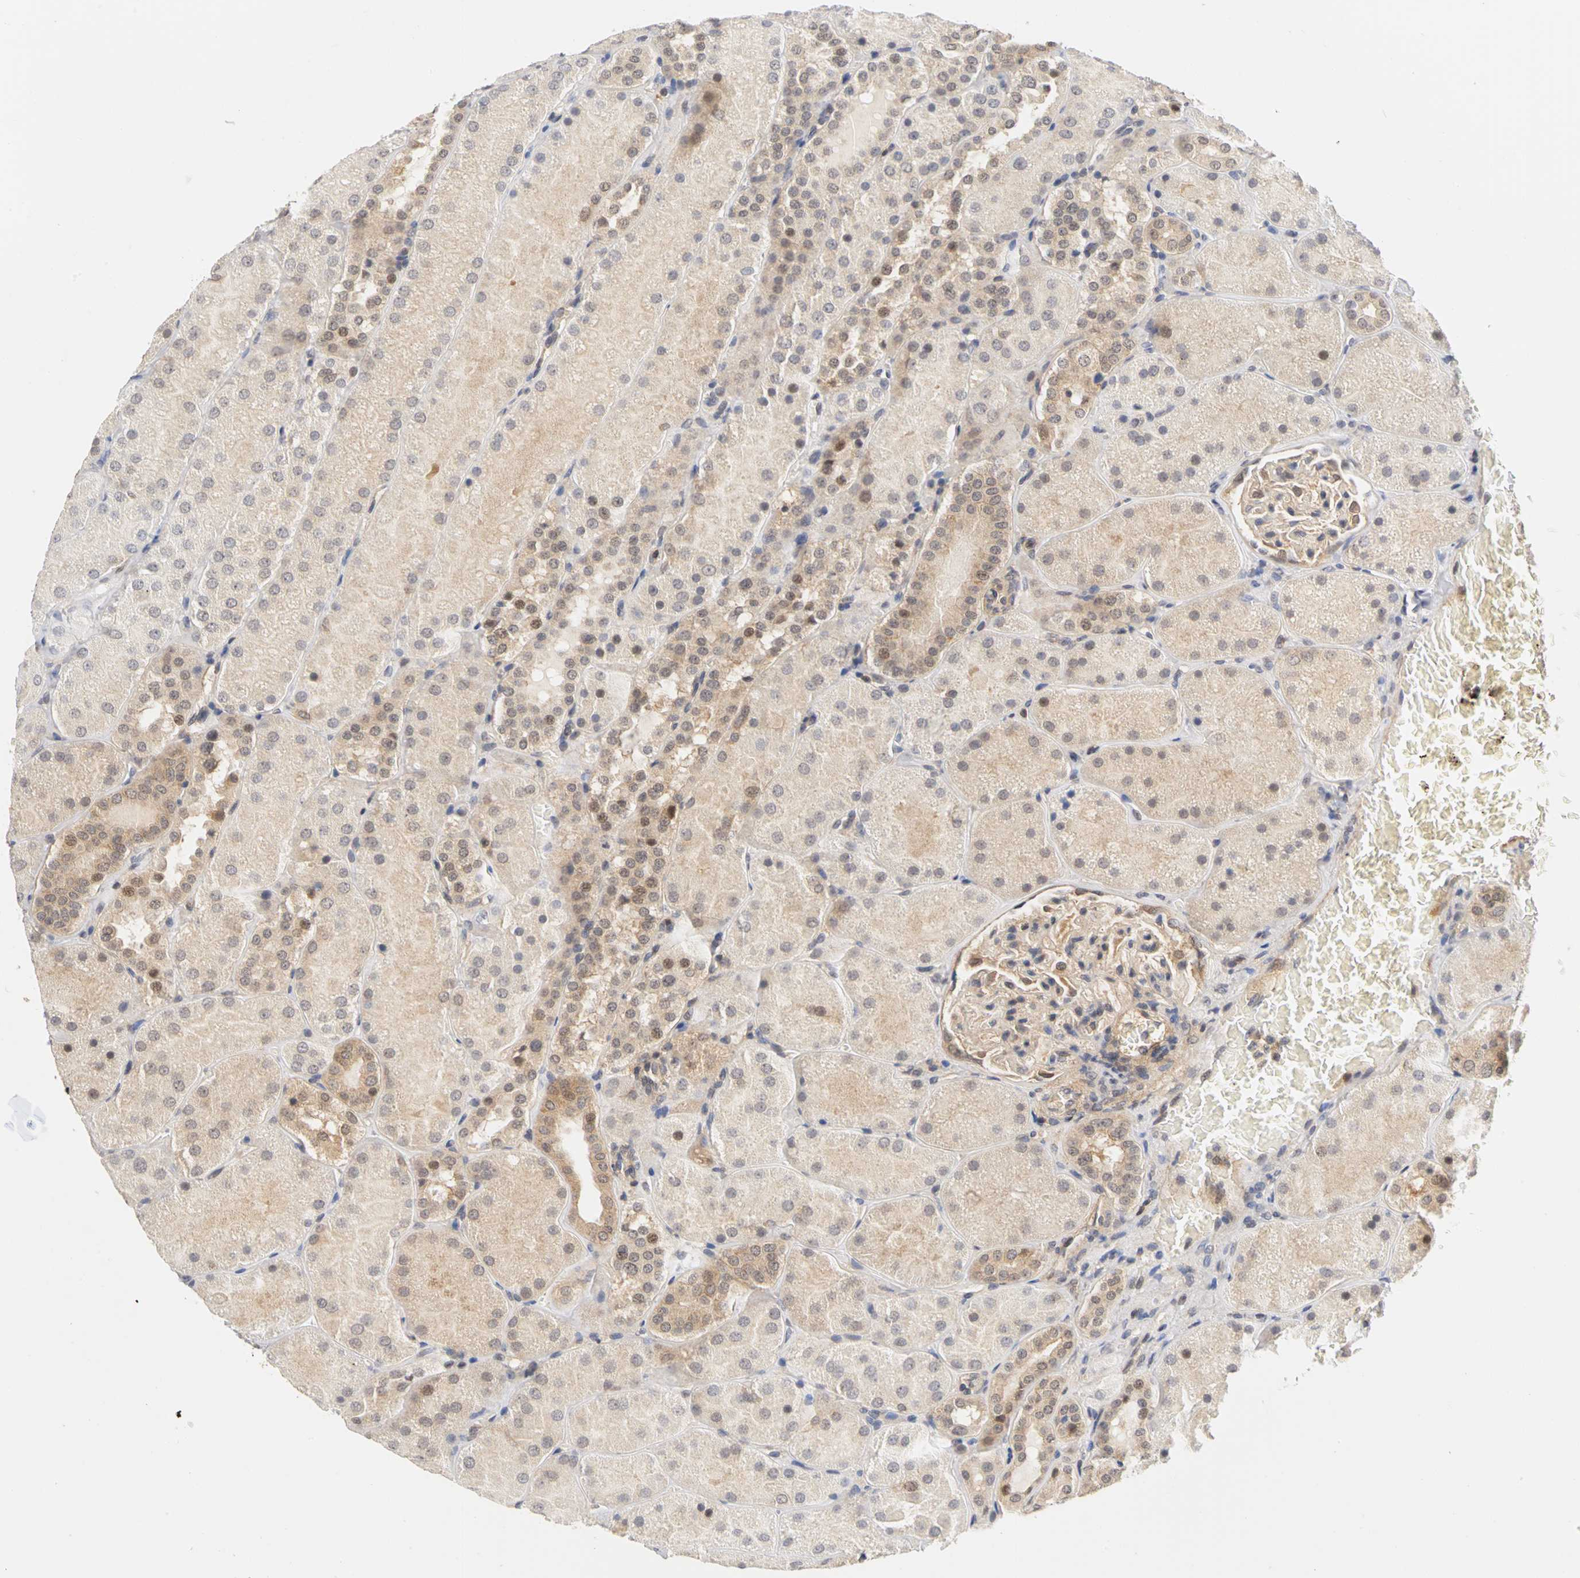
{"staining": {"intensity": "moderate", "quantity": "<25%", "location": "cytoplasmic/membranous,nuclear"}, "tissue": "kidney", "cell_type": "Cells in glomeruli", "image_type": "normal", "snomed": [{"axis": "morphology", "description": "Normal tissue, NOS"}, {"axis": "topography", "description": "Kidney"}], "caption": "Protein expression analysis of unremarkable kidney reveals moderate cytoplasmic/membranous,nuclear positivity in approximately <25% of cells in glomeruli. The protein of interest is shown in brown color, while the nuclei are stained blue.", "gene": "UBE2M", "patient": {"sex": "male", "age": 28}}